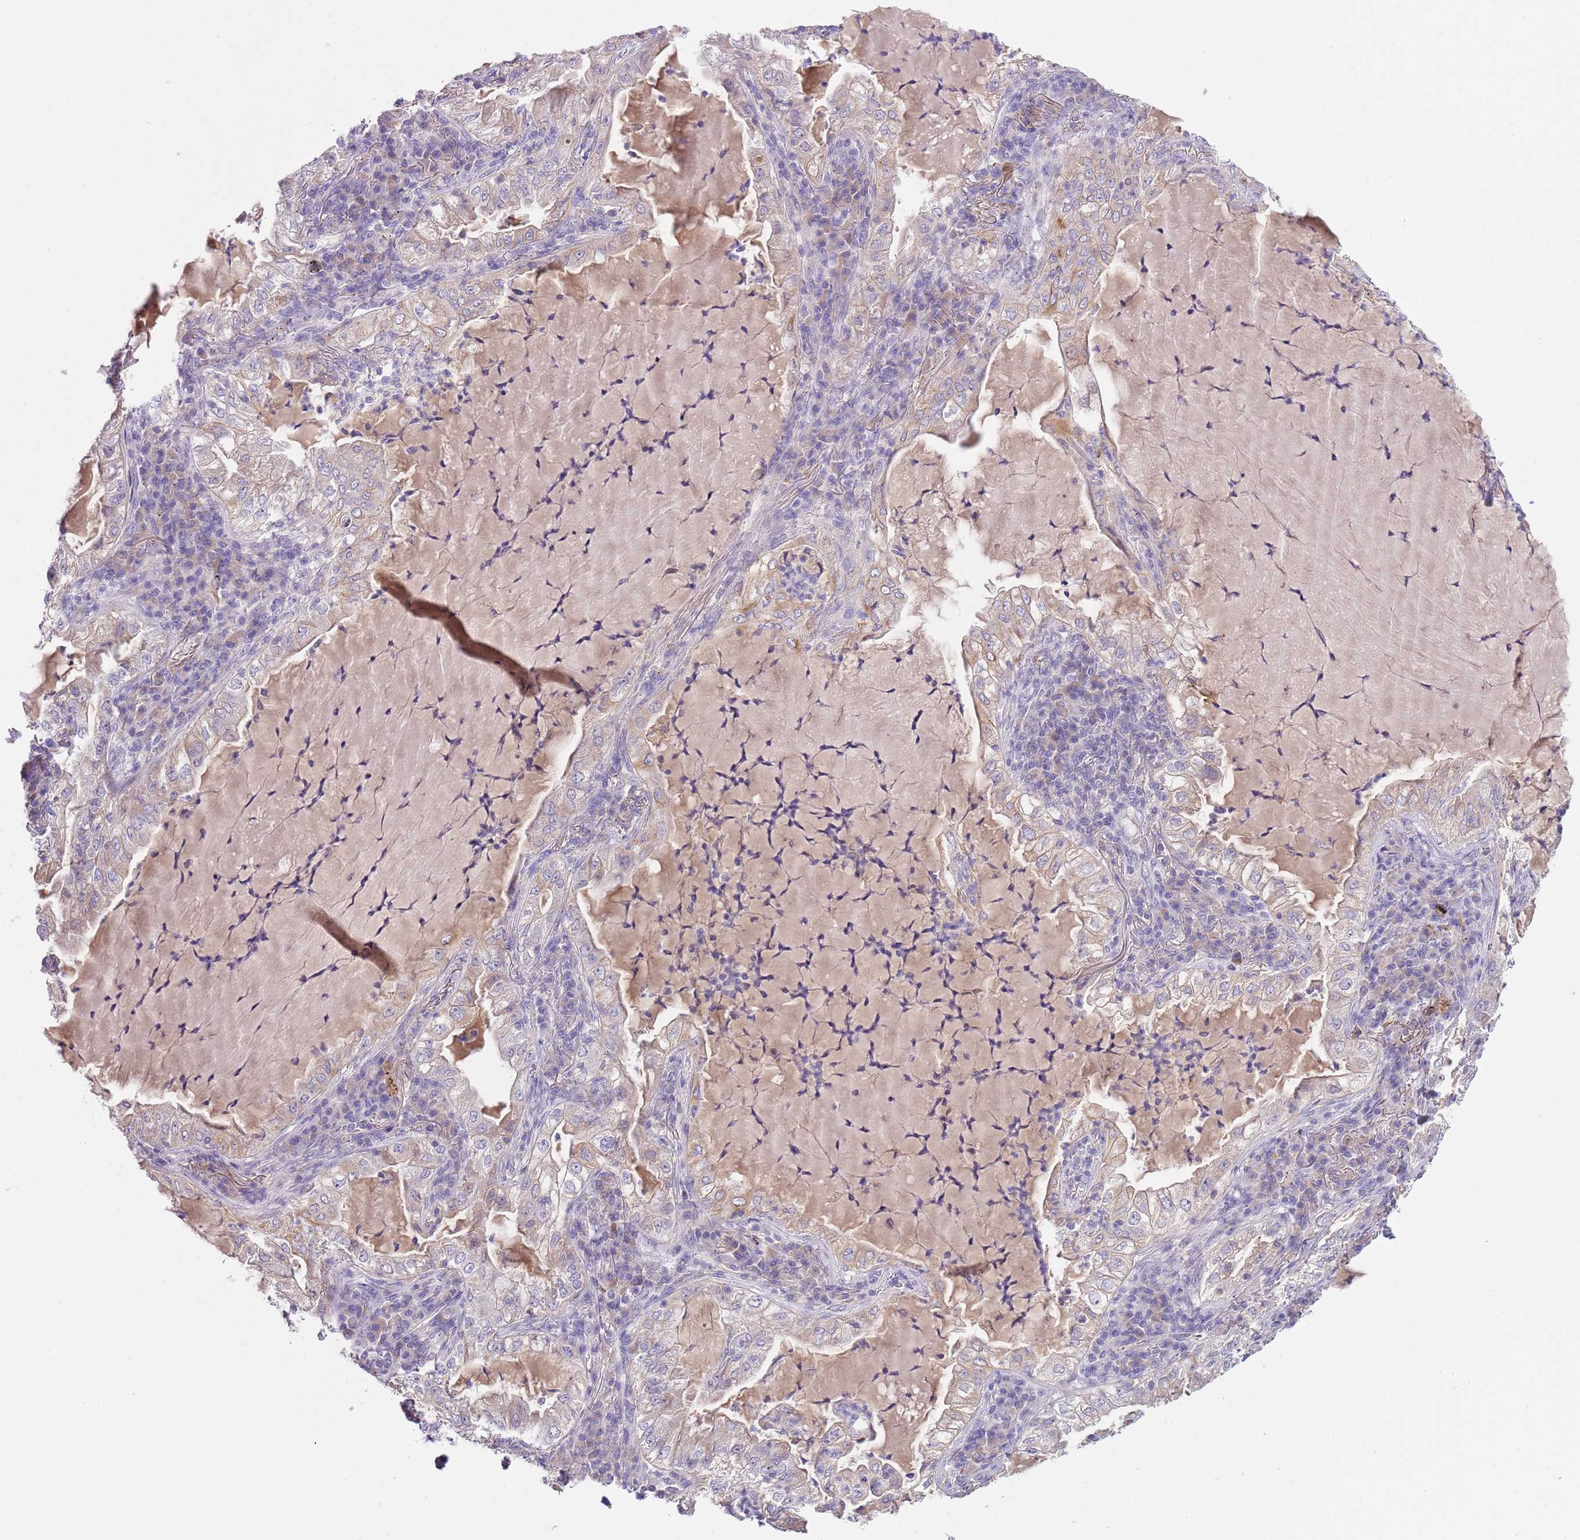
{"staining": {"intensity": "weak", "quantity": "<25%", "location": "cytoplasmic/membranous"}, "tissue": "lung cancer", "cell_type": "Tumor cells", "image_type": "cancer", "snomed": [{"axis": "morphology", "description": "Adenocarcinoma, NOS"}, {"axis": "topography", "description": "Lung"}], "caption": "A histopathology image of human lung adenocarcinoma is negative for staining in tumor cells.", "gene": "HES3", "patient": {"sex": "female", "age": 73}}